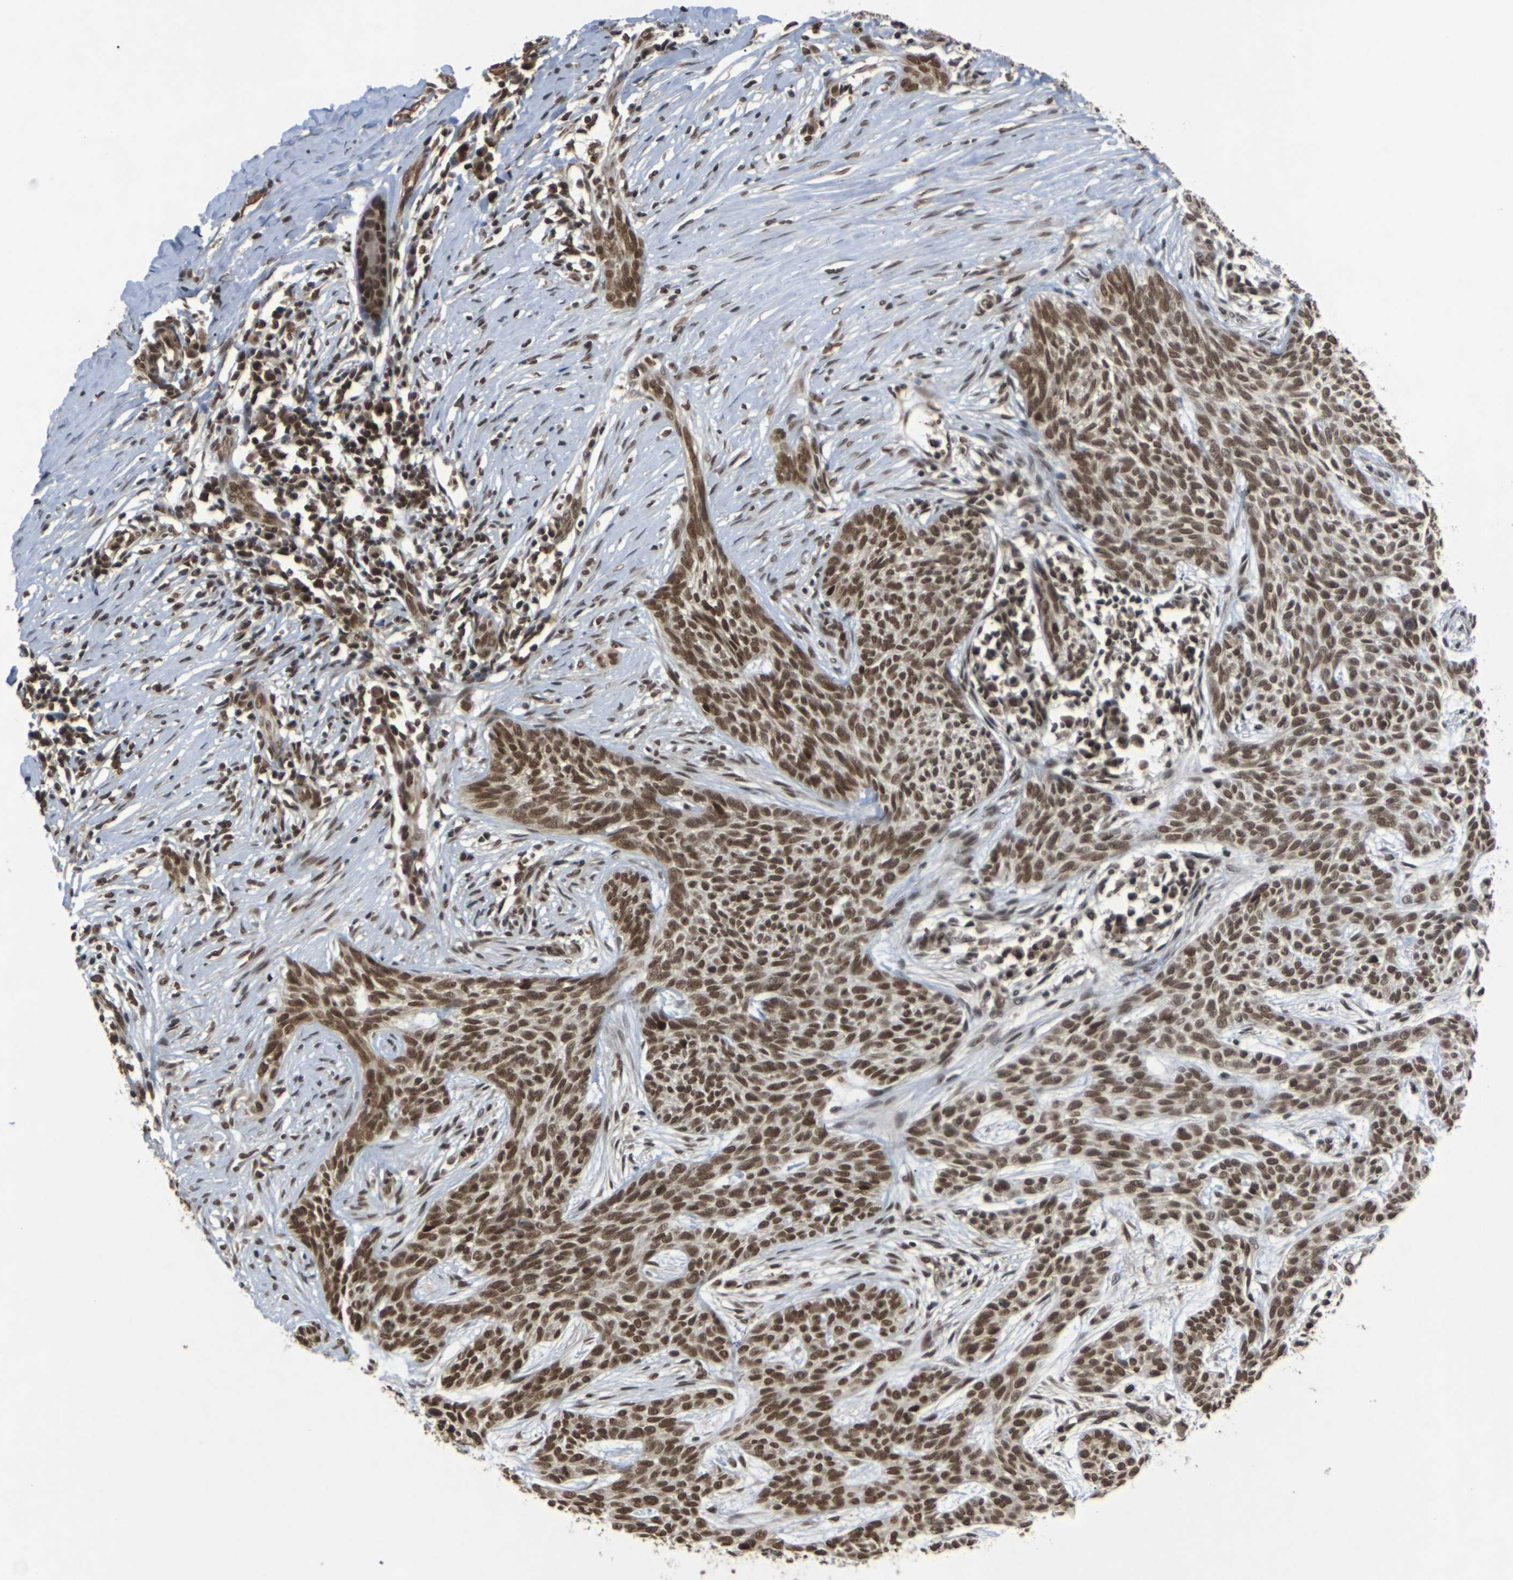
{"staining": {"intensity": "strong", "quantity": ">75%", "location": "cytoplasmic/membranous,nuclear"}, "tissue": "skin cancer", "cell_type": "Tumor cells", "image_type": "cancer", "snomed": [{"axis": "morphology", "description": "Basal cell carcinoma"}, {"axis": "topography", "description": "Skin"}], "caption": "Skin cancer tissue reveals strong cytoplasmic/membranous and nuclear positivity in approximately >75% of tumor cells", "gene": "NELFA", "patient": {"sex": "female", "age": 59}}